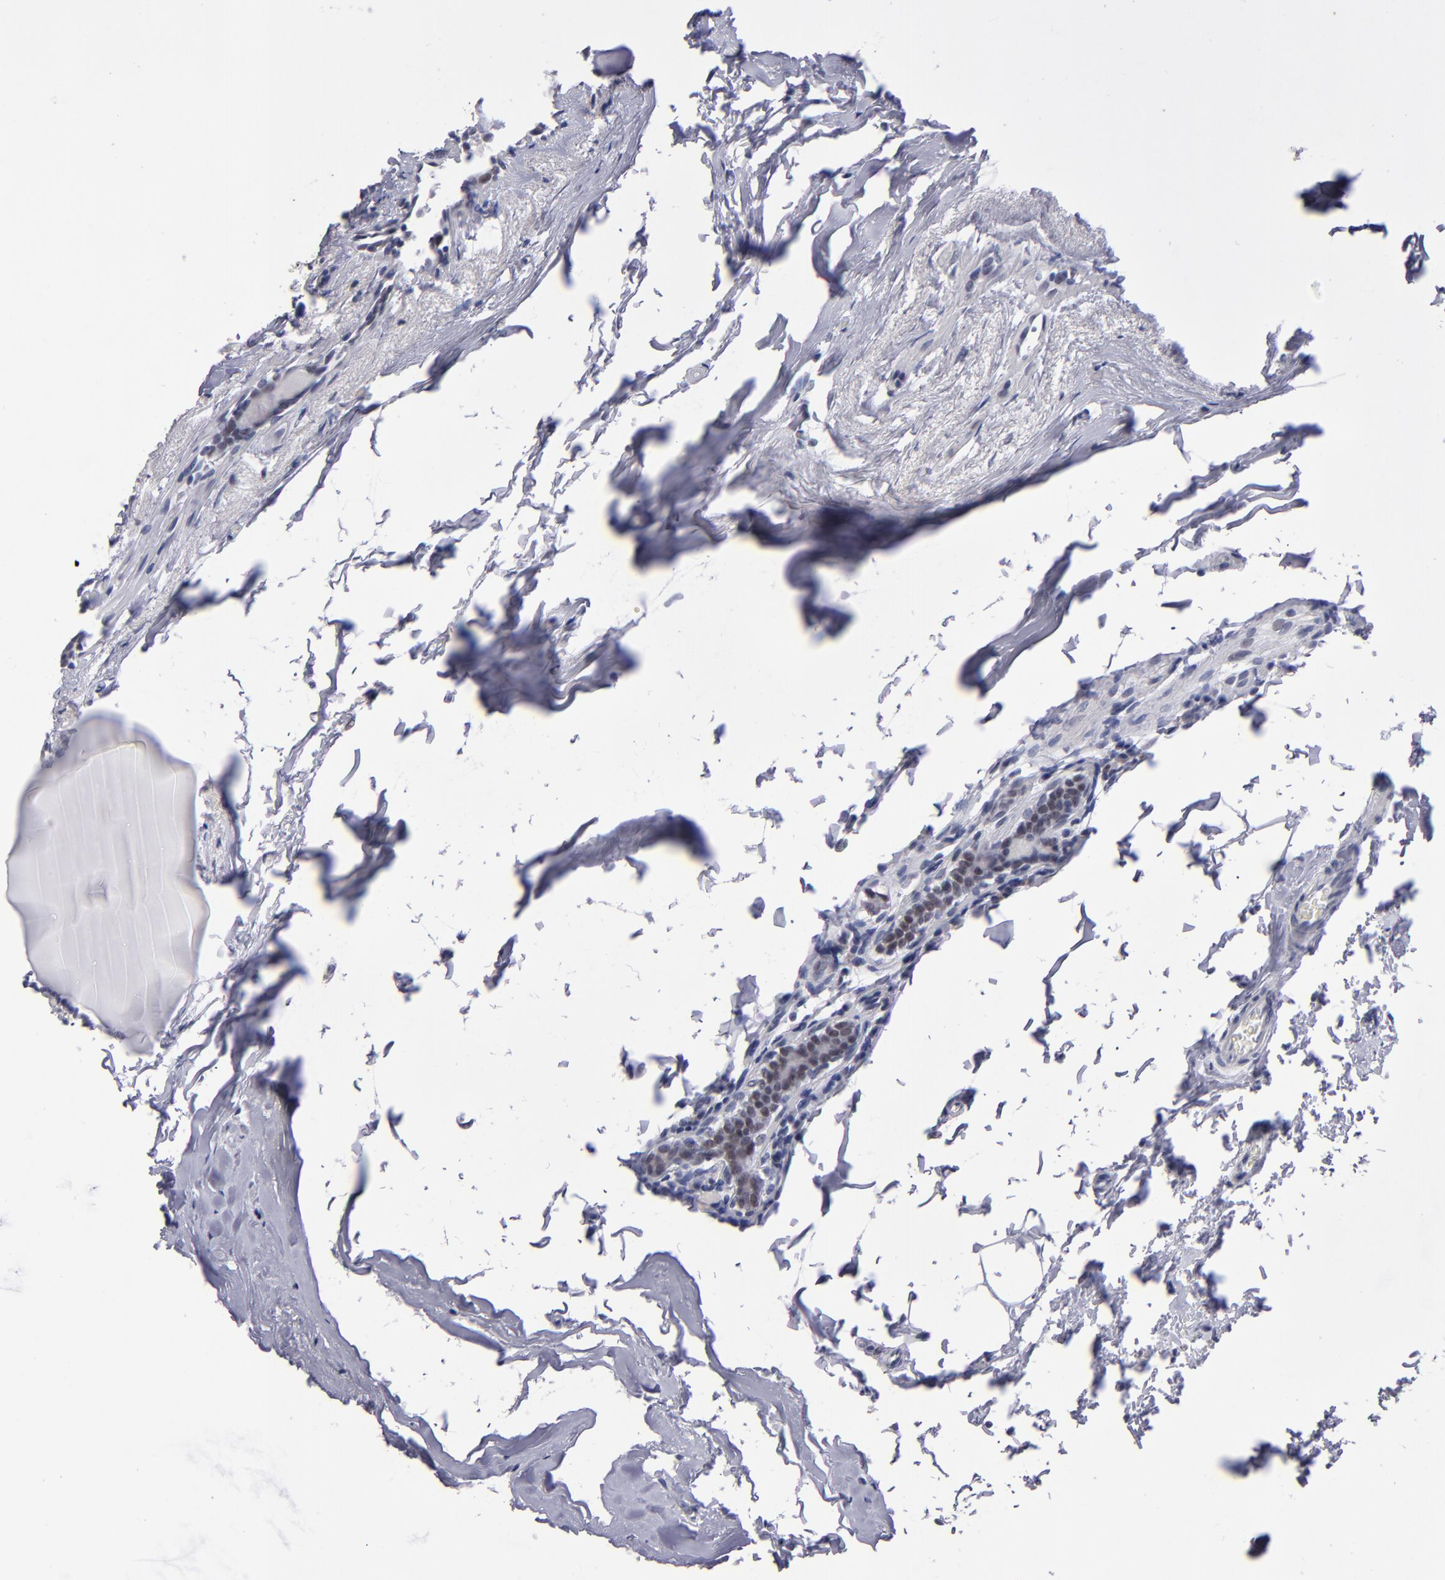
{"staining": {"intensity": "weak", "quantity": ">75%", "location": "nuclear"}, "tissue": "breast cancer", "cell_type": "Tumor cells", "image_type": "cancer", "snomed": [{"axis": "morphology", "description": "Lobular carcinoma"}, {"axis": "topography", "description": "Breast"}], "caption": "The immunohistochemical stain shows weak nuclear expression in tumor cells of breast cancer tissue.", "gene": "OTUB2", "patient": {"sex": "female", "age": 55}}